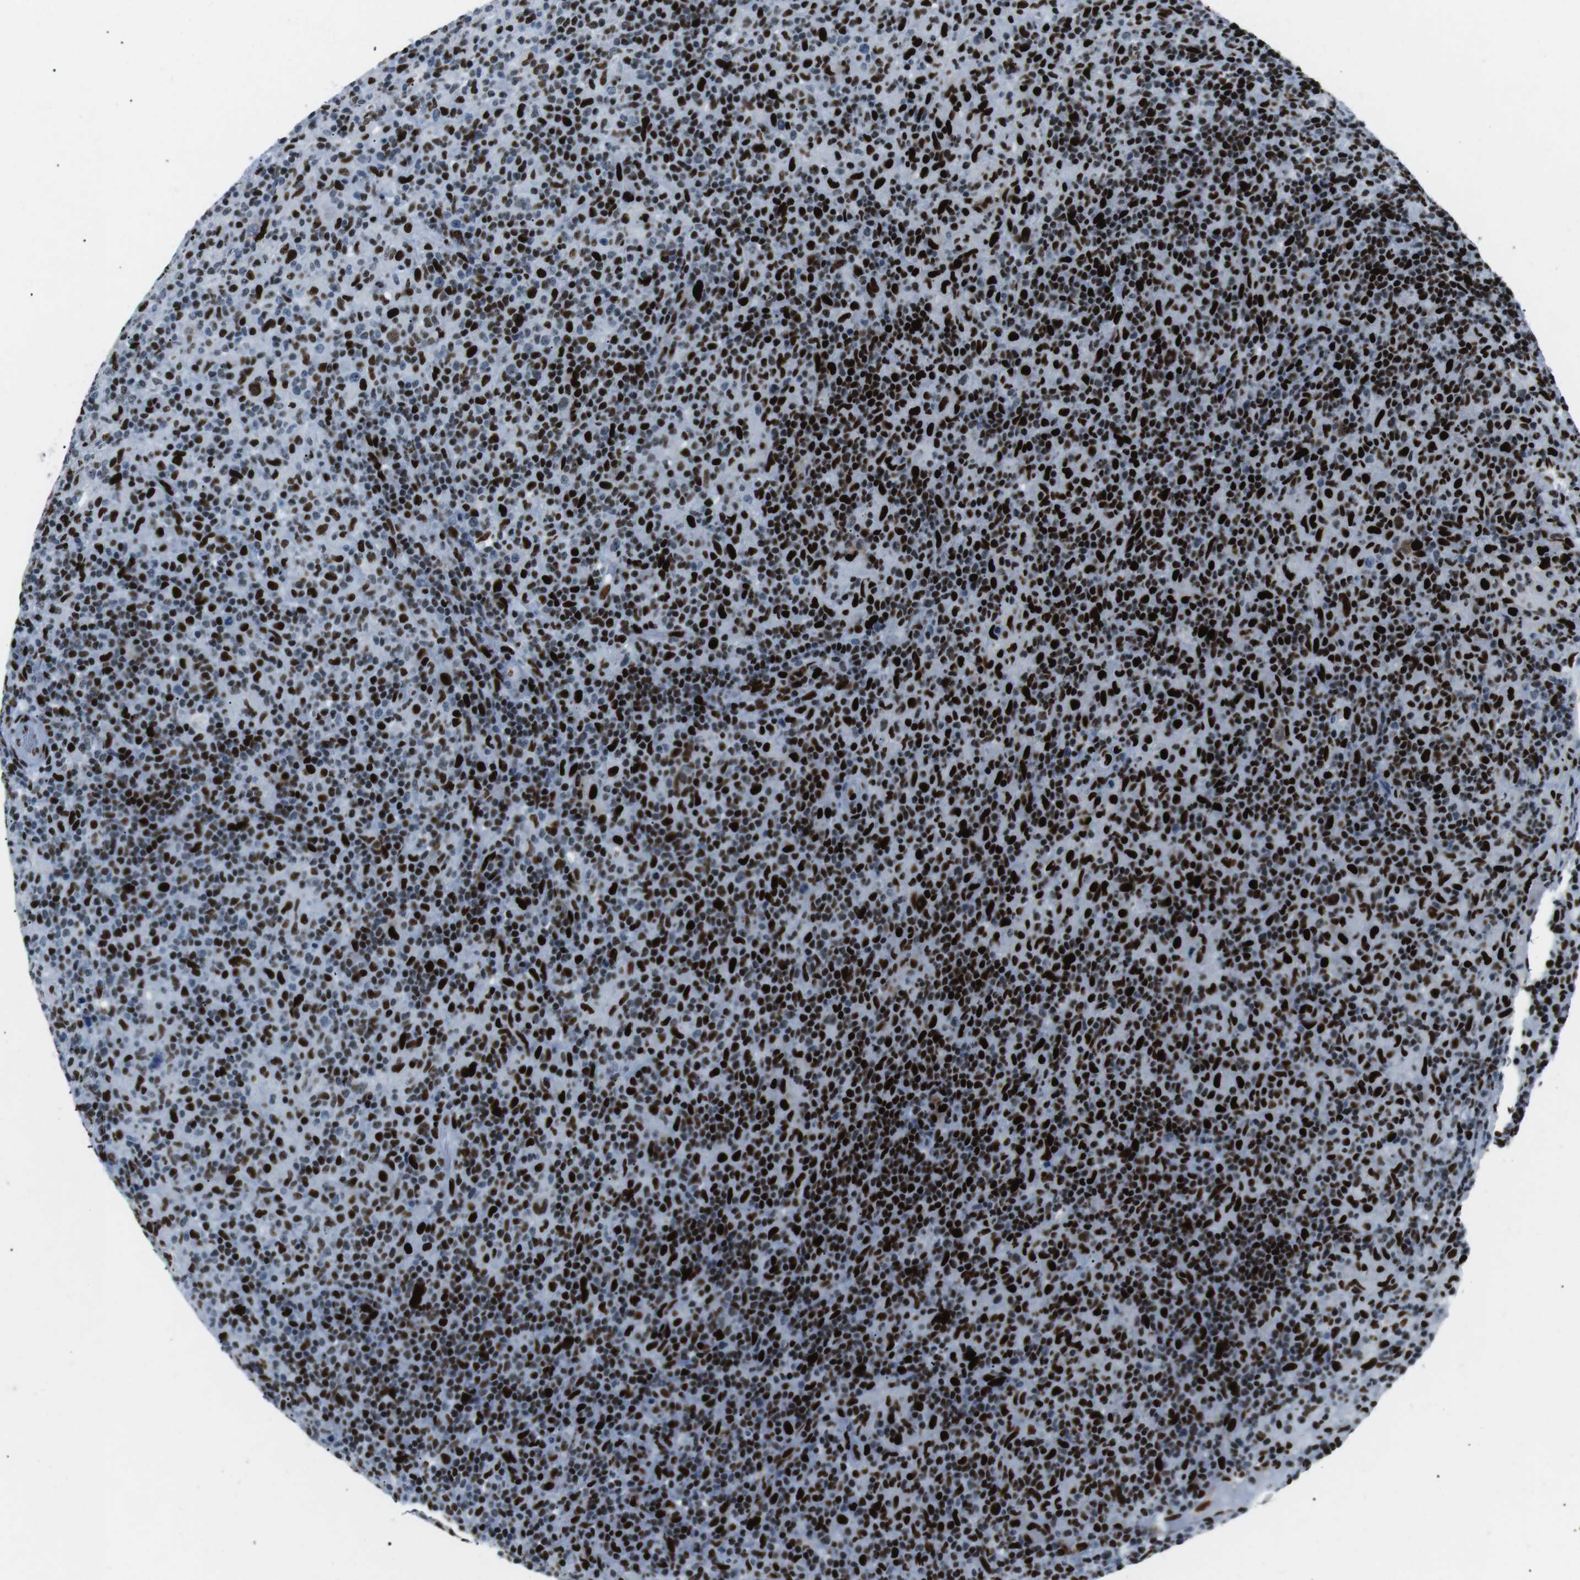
{"staining": {"intensity": "moderate", "quantity": ">75%", "location": "nuclear"}, "tissue": "lymphoma", "cell_type": "Tumor cells", "image_type": "cancer", "snomed": [{"axis": "morphology", "description": "Hodgkin's disease, NOS"}, {"axis": "topography", "description": "Lymph node"}], "caption": "Moderate nuclear positivity is appreciated in approximately >75% of tumor cells in lymphoma. (DAB = brown stain, brightfield microscopy at high magnification).", "gene": "PML", "patient": {"sex": "male", "age": 70}}